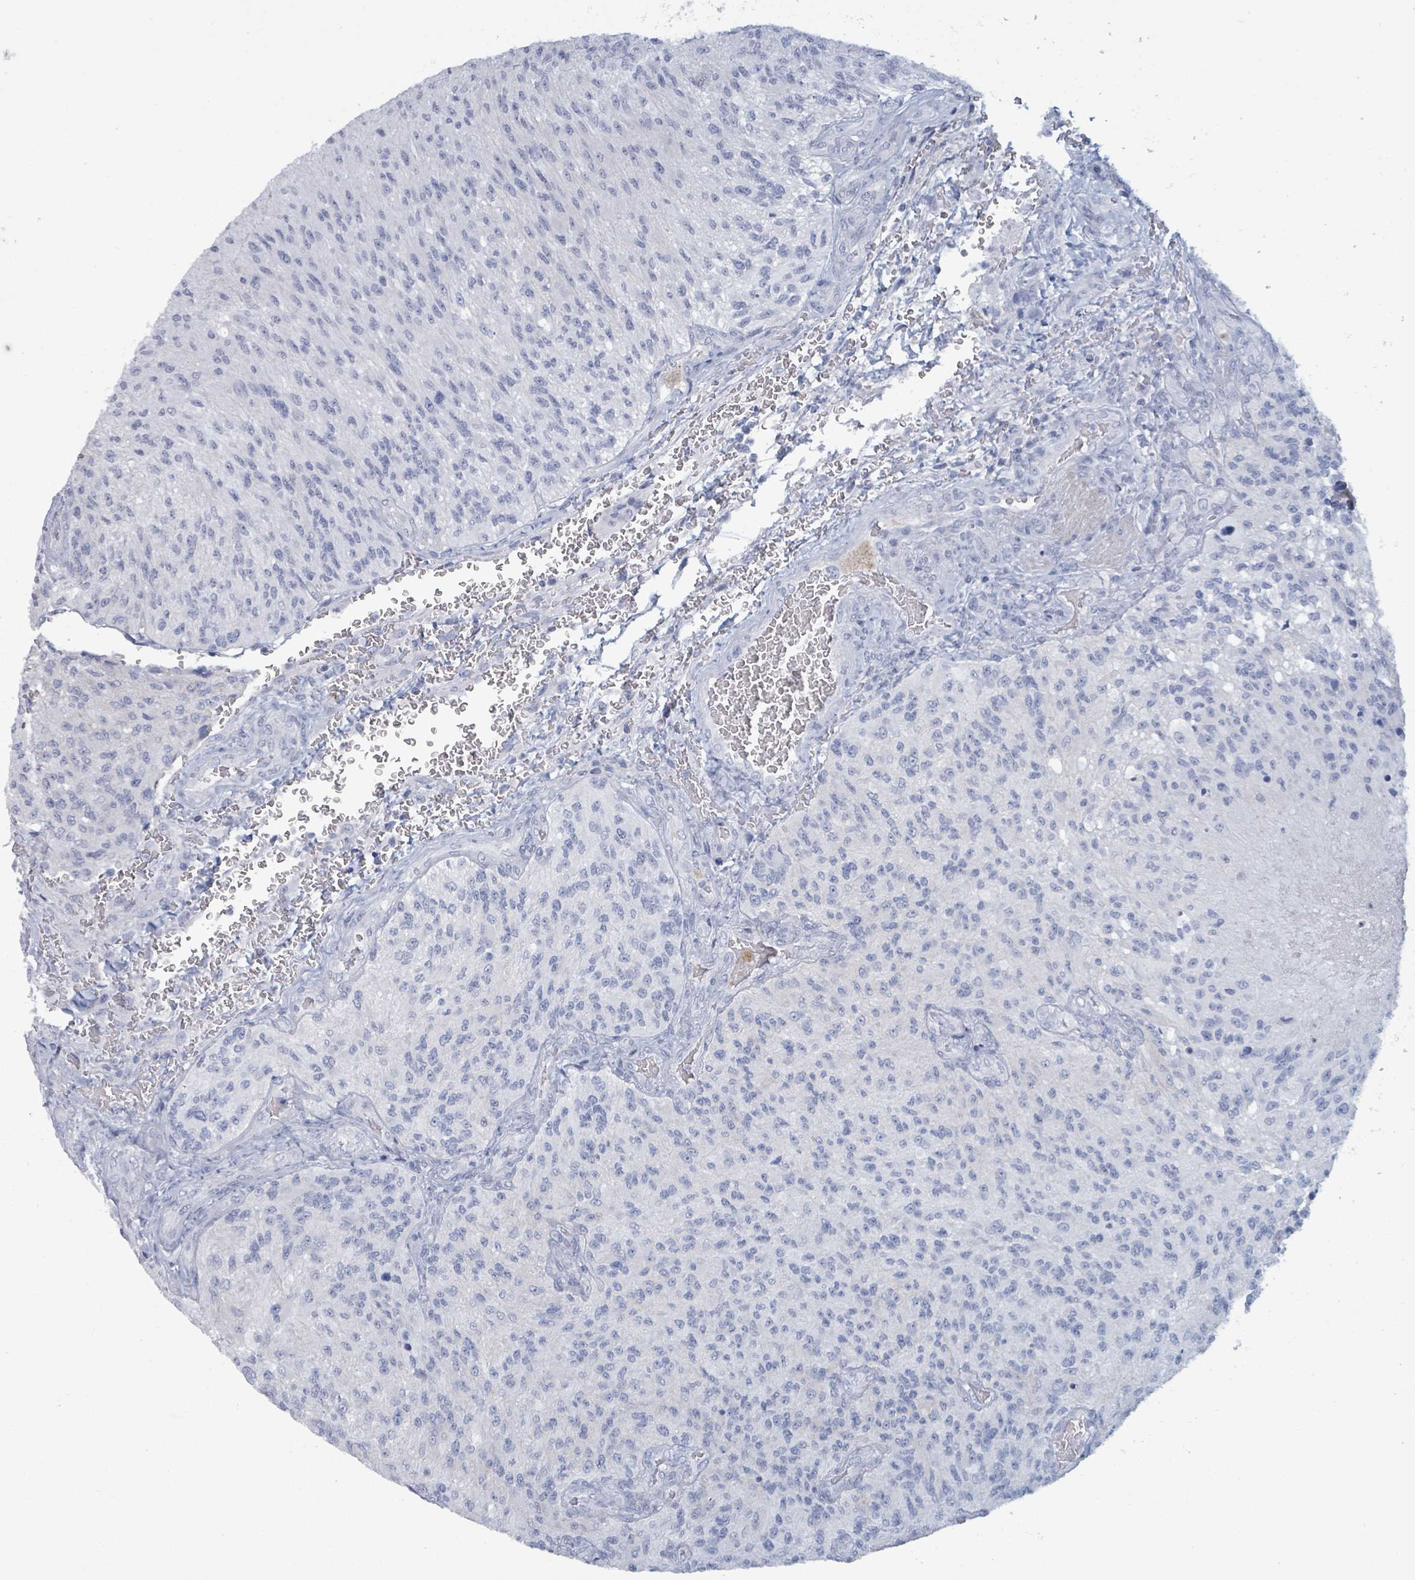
{"staining": {"intensity": "negative", "quantity": "none", "location": "none"}, "tissue": "glioma", "cell_type": "Tumor cells", "image_type": "cancer", "snomed": [{"axis": "morphology", "description": "Normal tissue, NOS"}, {"axis": "morphology", "description": "Glioma, malignant, High grade"}, {"axis": "topography", "description": "Cerebral cortex"}], "caption": "DAB (3,3'-diaminobenzidine) immunohistochemical staining of human glioma shows no significant staining in tumor cells.", "gene": "VPS13D", "patient": {"sex": "male", "age": 56}}